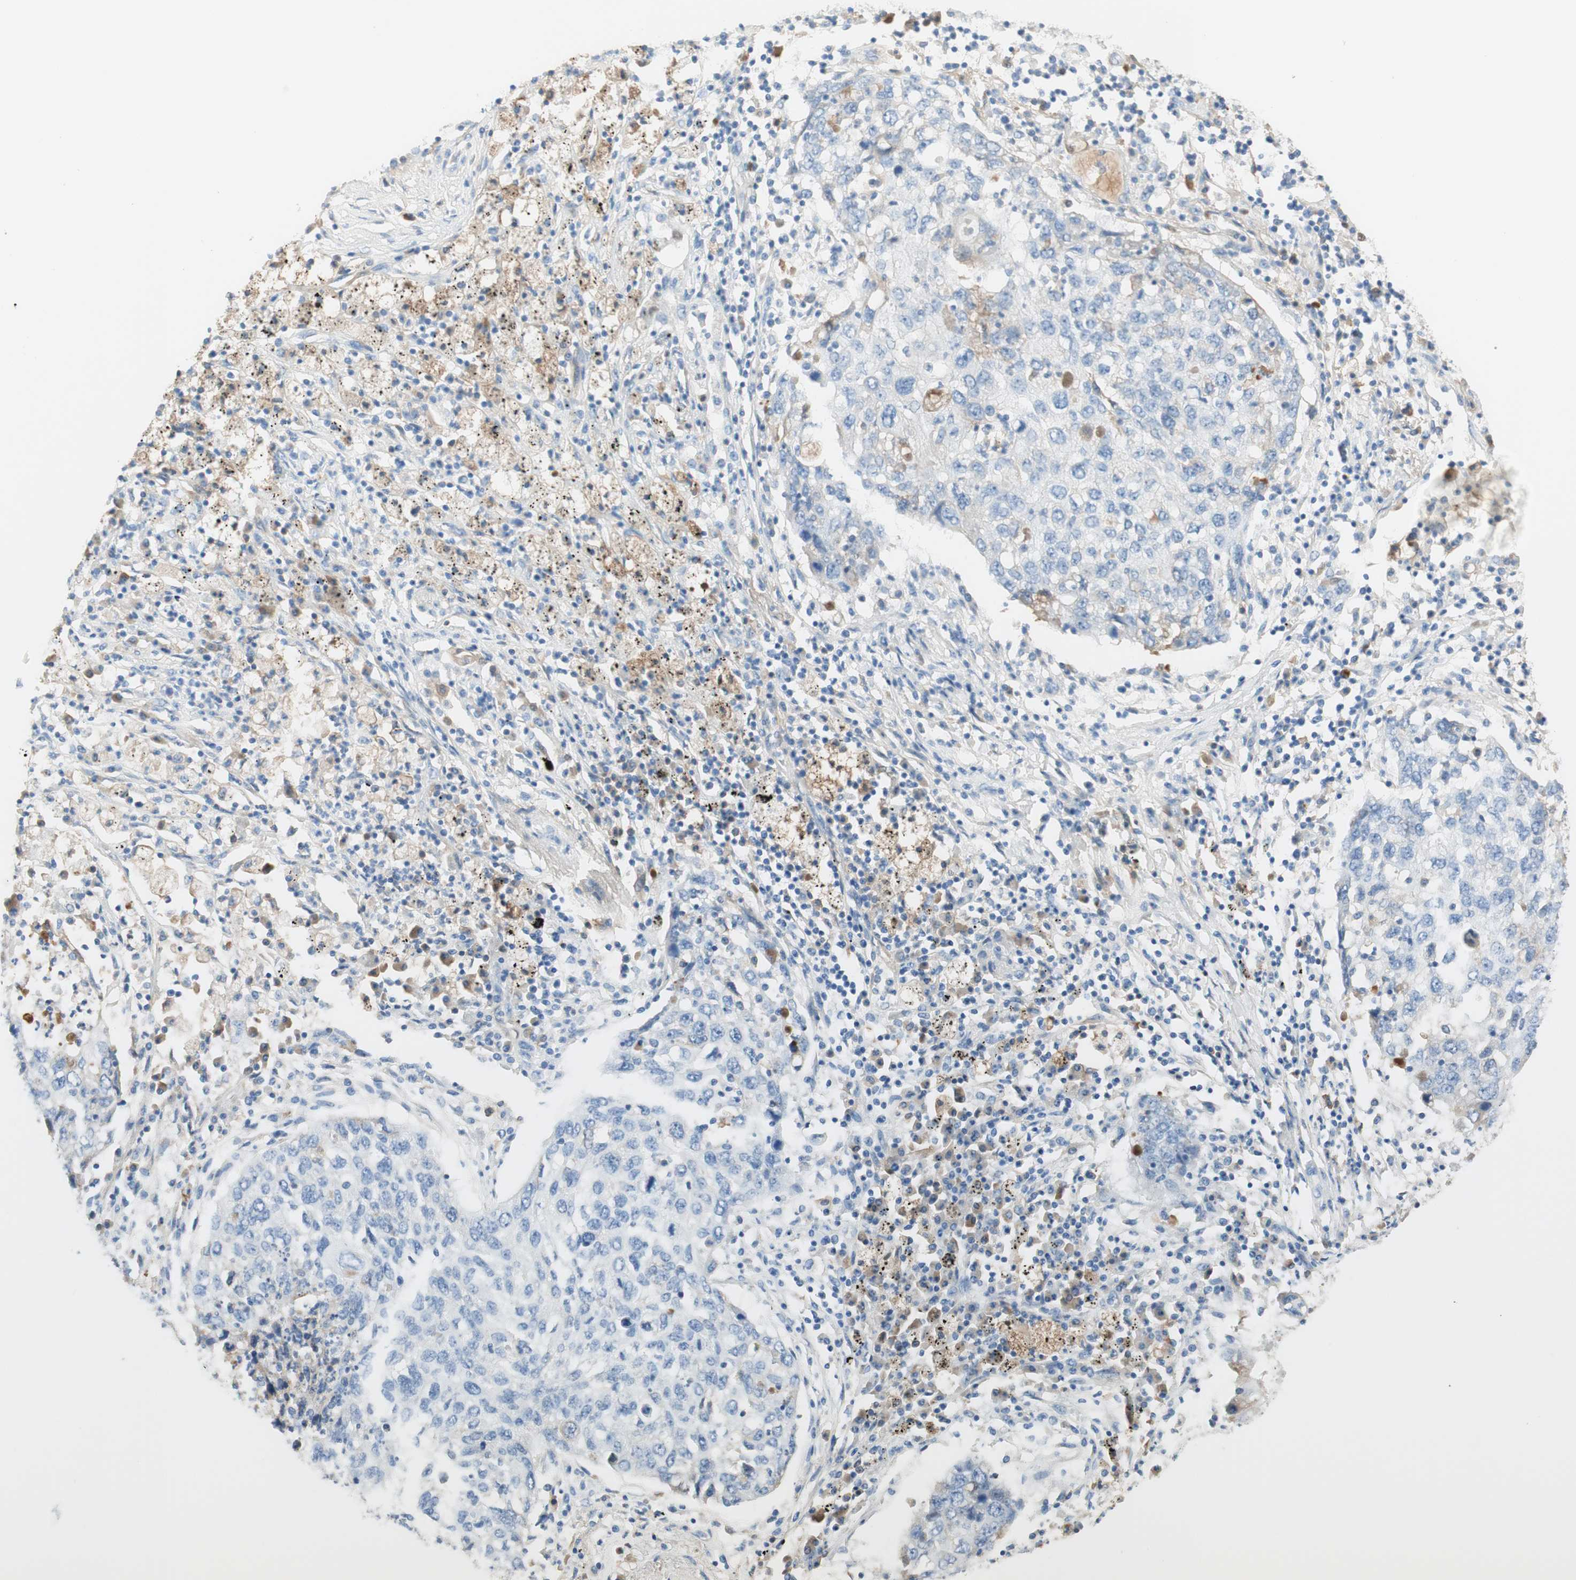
{"staining": {"intensity": "negative", "quantity": "none", "location": "none"}, "tissue": "lung cancer", "cell_type": "Tumor cells", "image_type": "cancer", "snomed": [{"axis": "morphology", "description": "Squamous cell carcinoma, NOS"}, {"axis": "topography", "description": "Lung"}], "caption": "The IHC photomicrograph has no significant staining in tumor cells of squamous cell carcinoma (lung) tissue. (DAB IHC with hematoxylin counter stain).", "gene": "KNG1", "patient": {"sex": "female", "age": 63}}